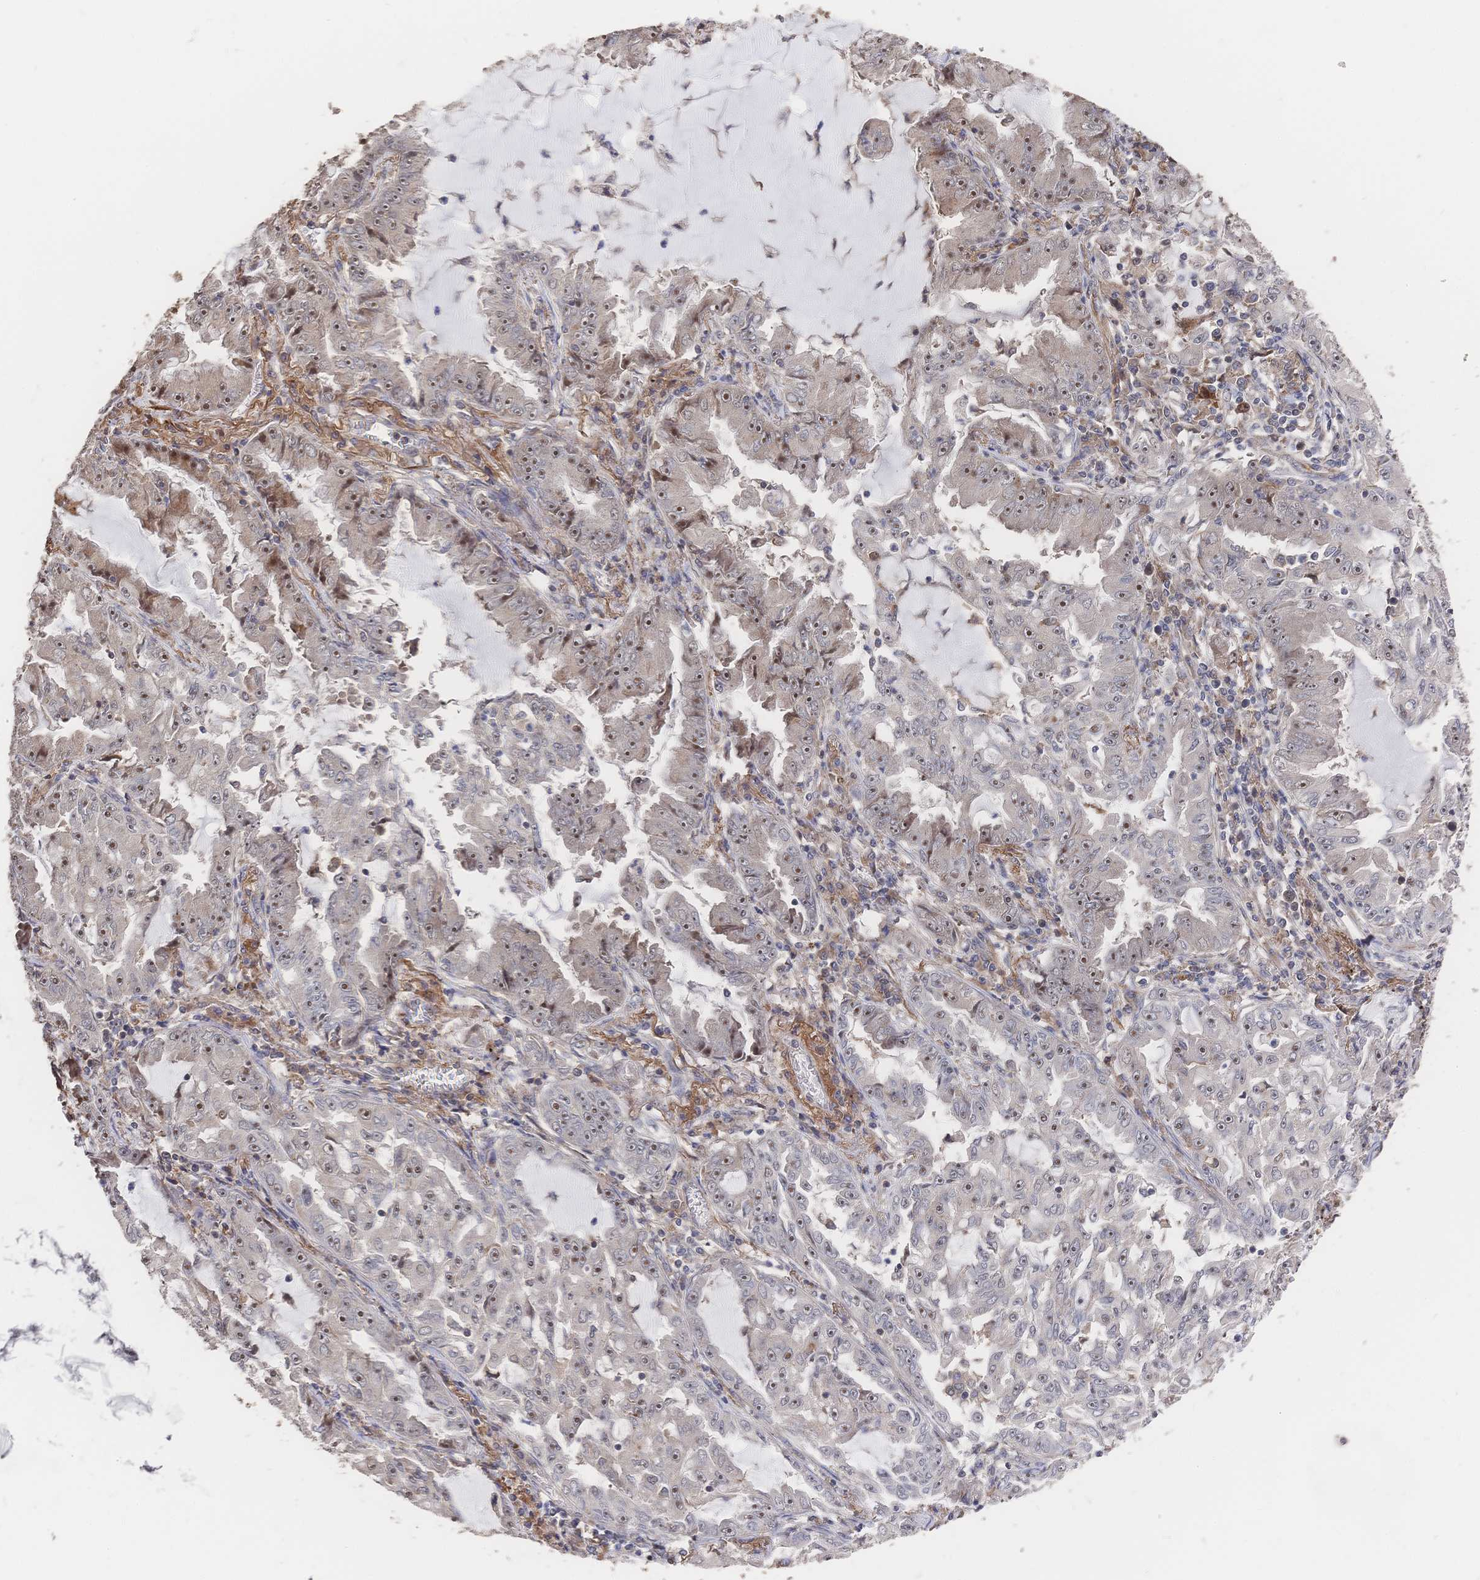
{"staining": {"intensity": "moderate", "quantity": ">75%", "location": "nuclear"}, "tissue": "lung cancer", "cell_type": "Tumor cells", "image_type": "cancer", "snomed": [{"axis": "morphology", "description": "Adenocarcinoma, NOS"}, {"axis": "topography", "description": "Lung"}], "caption": "Lung cancer tissue reveals moderate nuclear positivity in about >75% of tumor cells", "gene": "DNAJA4", "patient": {"sex": "female", "age": 52}}